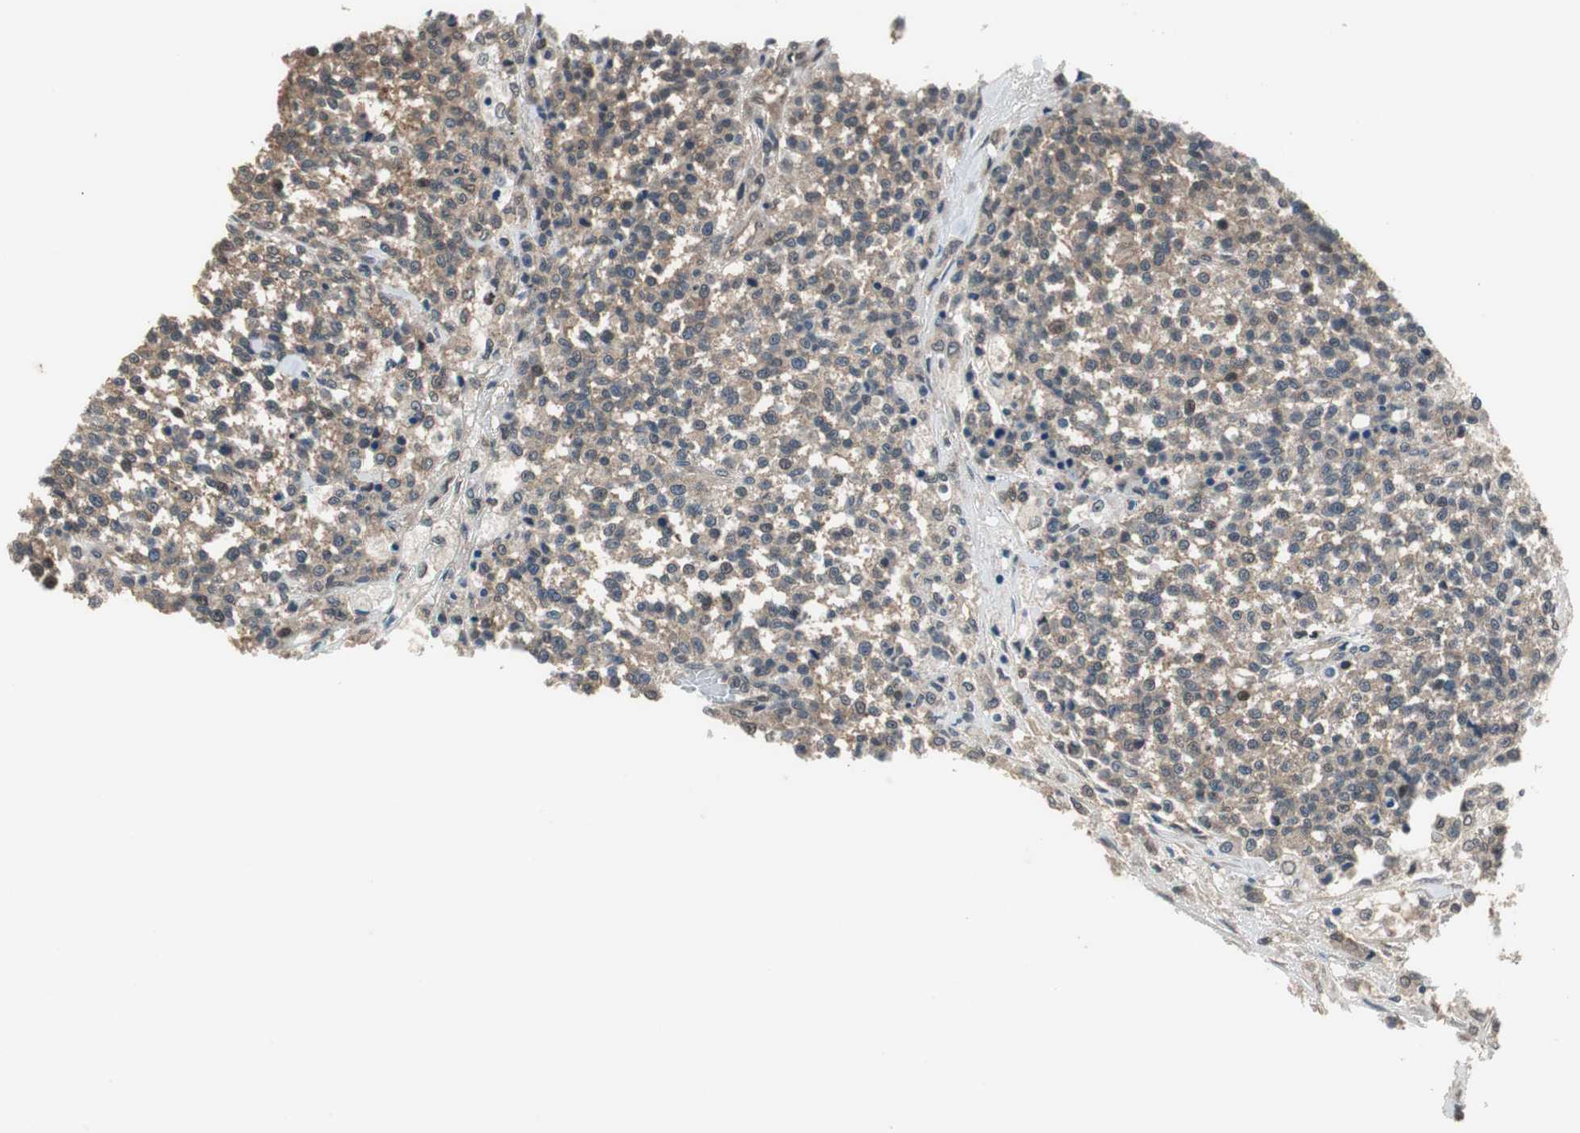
{"staining": {"intensity": "weak", "quantity": "25%-75%", "location": "cytoplasmic/membranous"}, "tissue": "testis cancer", "cell_type": "Tumor cells", "image_type": "cancer", "snomed": [{"axis": "morphology", "description": "Seminoma, NOS"}, {"axis": "topography", "description": "Testis"}], "caption": "This histopathology image shows immunohistochemistry (IHC) staining of human seminoma (testis), with low weak cytoplasmic/membranous positivity in about 25%-75% of tumor cells.", "gene": "MAFB", "patient": {"sex": "male", "age": 59}}